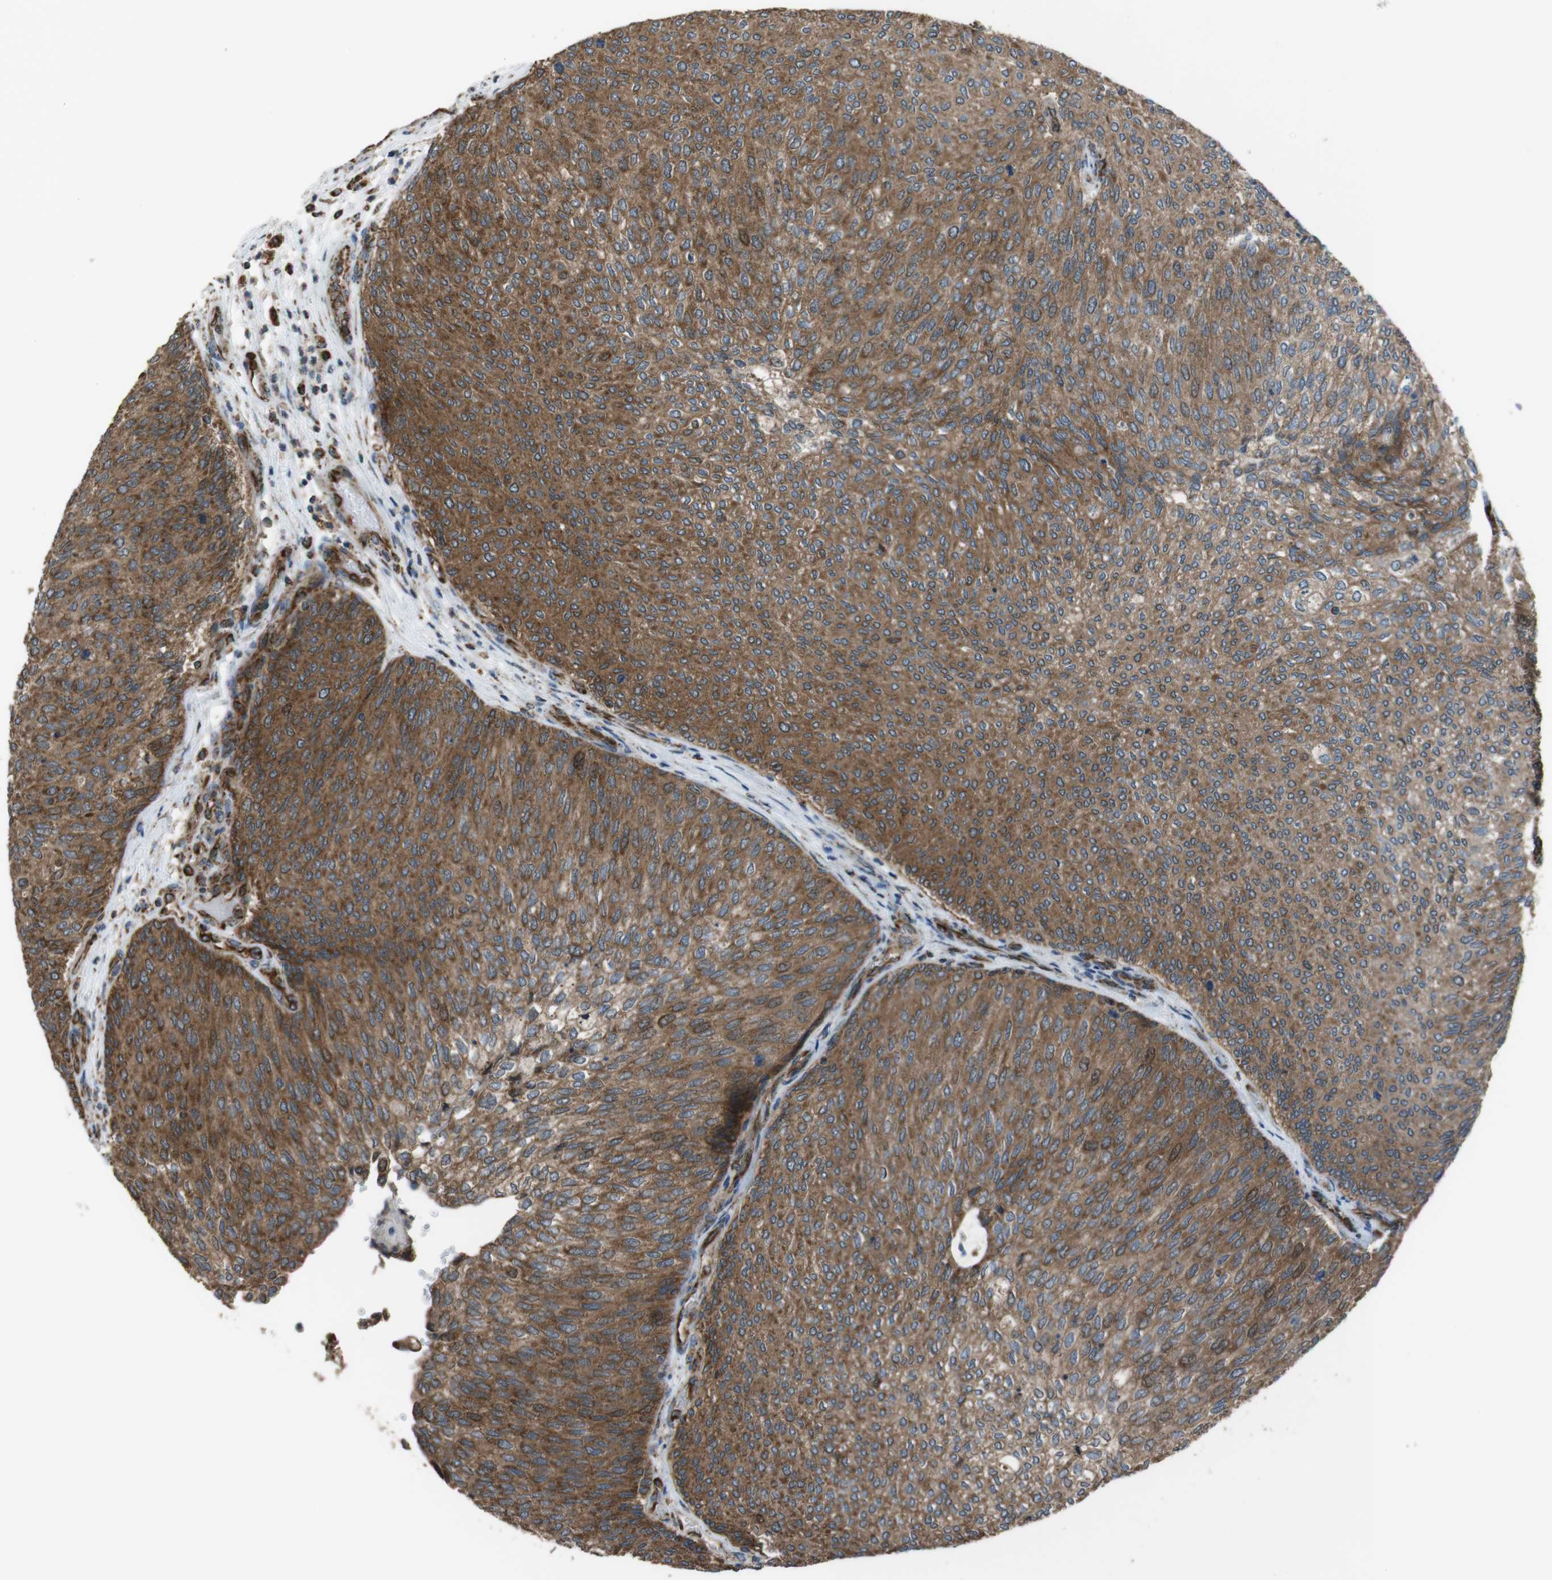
{"staining": {"intensity": "moderate", "quantity": ">75%", "location": "cytoplasmic/membranous"}, "tissue": "urothelial cancer", "cell_type": "Tumor cells", "image_type": "cancer", "snomed": [{"axis": "morphology", "description": "Urothelial carcinoma, Low grade"}, {"axis": "topography", "description": "Urinary bladder"}], "caption": "Urothelial carcinoma (low-grade) was stained to show a protein in brown. There is medium levels of moderate cytoplasmic/membranous positivity in approximately >75% of tumor cells.", "gene": "GIMAP8", "patient": {"sex": "female", "age": 79}}